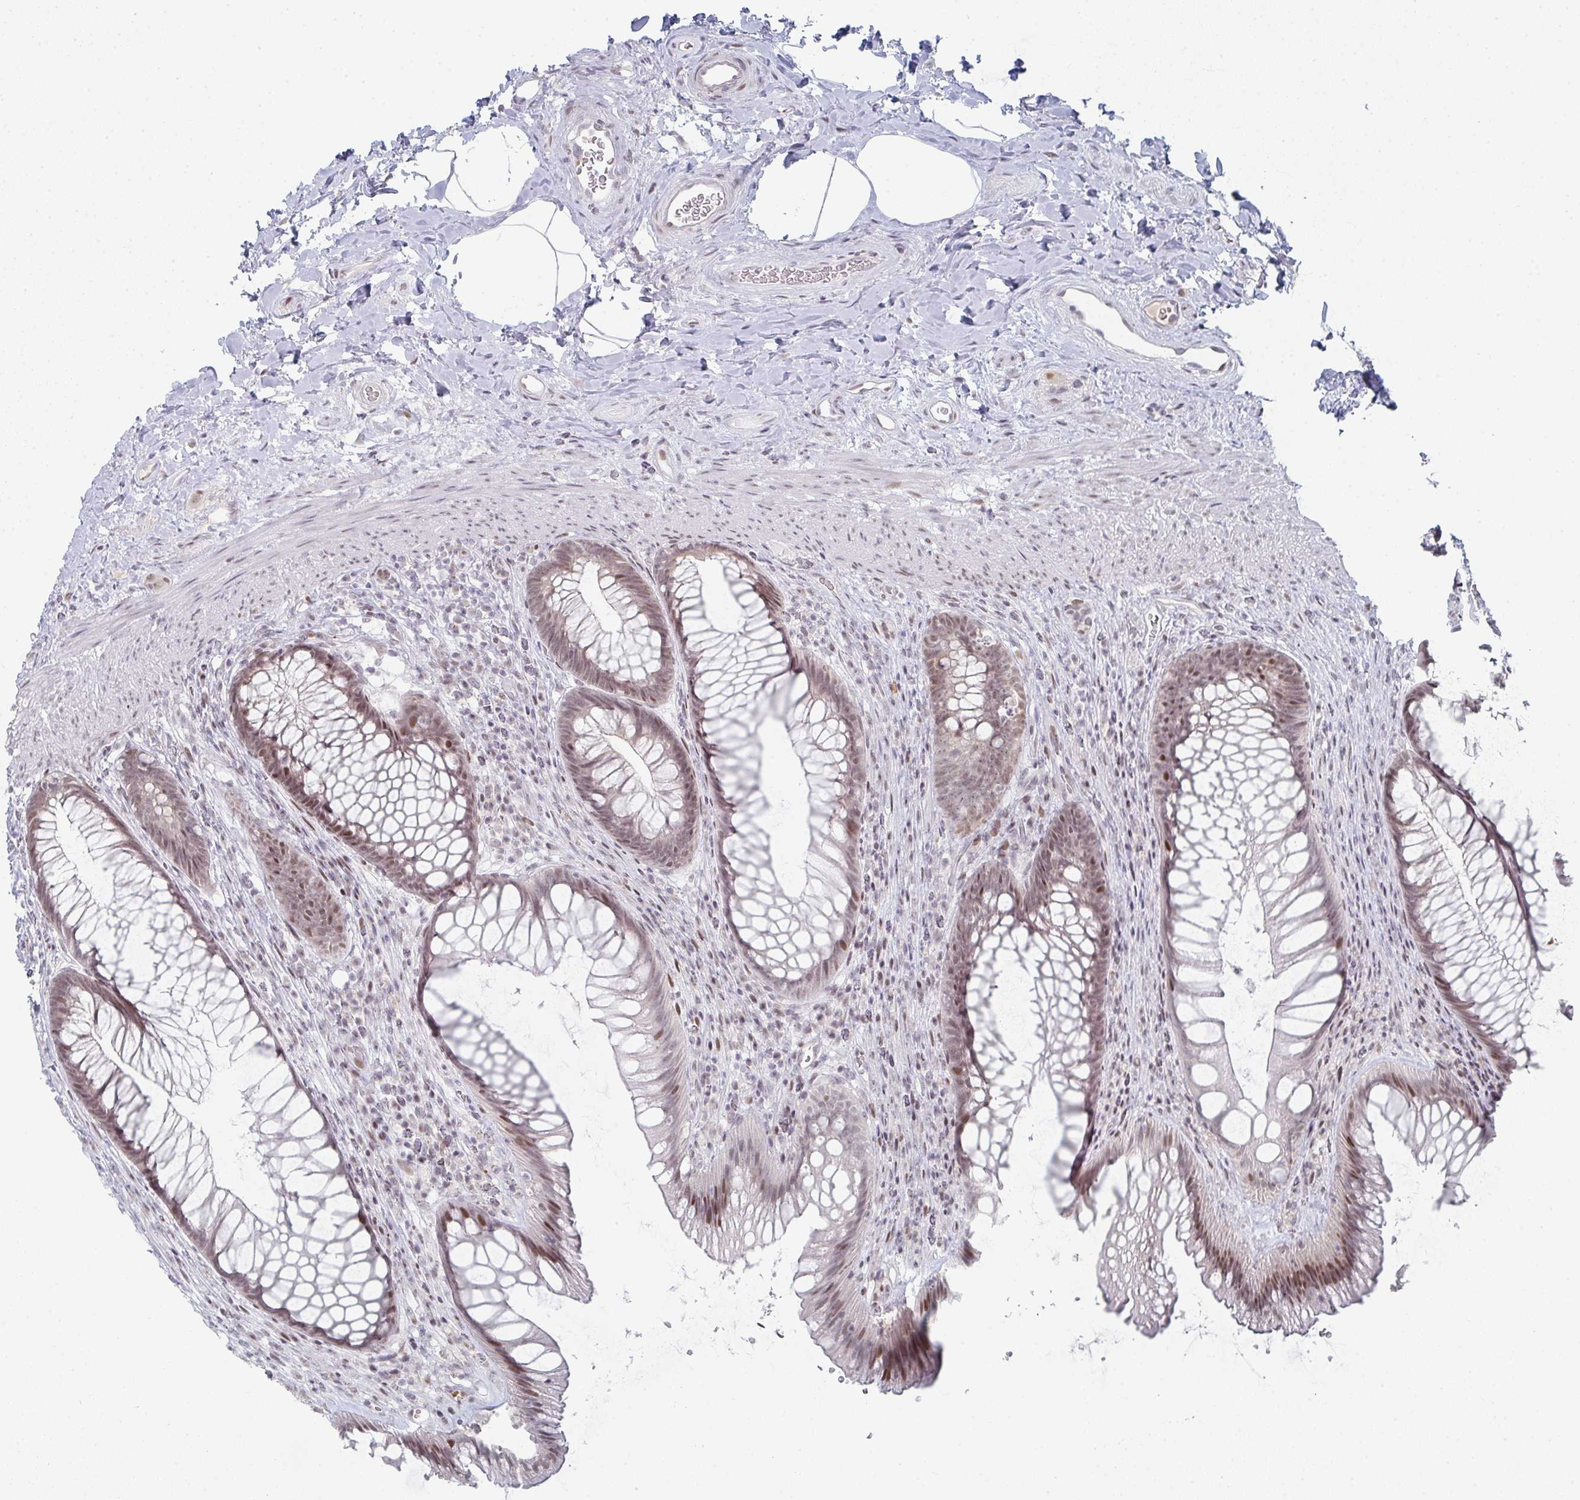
{"staining": {"intensity": "weak", "quantity": ">75%", "location": "nuclear"}, "tissue": "rectum", "cell_type": "Glandular cells", "image_type": "normal", "snomed": [{"axis": "morphology", "description": "Normal tissue, NOS"}, {"axis": "topography", "description": "Rectum"}], "caption": "Protein analysis of benign rectum reveals weak nuclear positivity in approximately >75% of glandular cells.", "gene": "LIN54", "patient": {"sex": "male", "age": 53}}